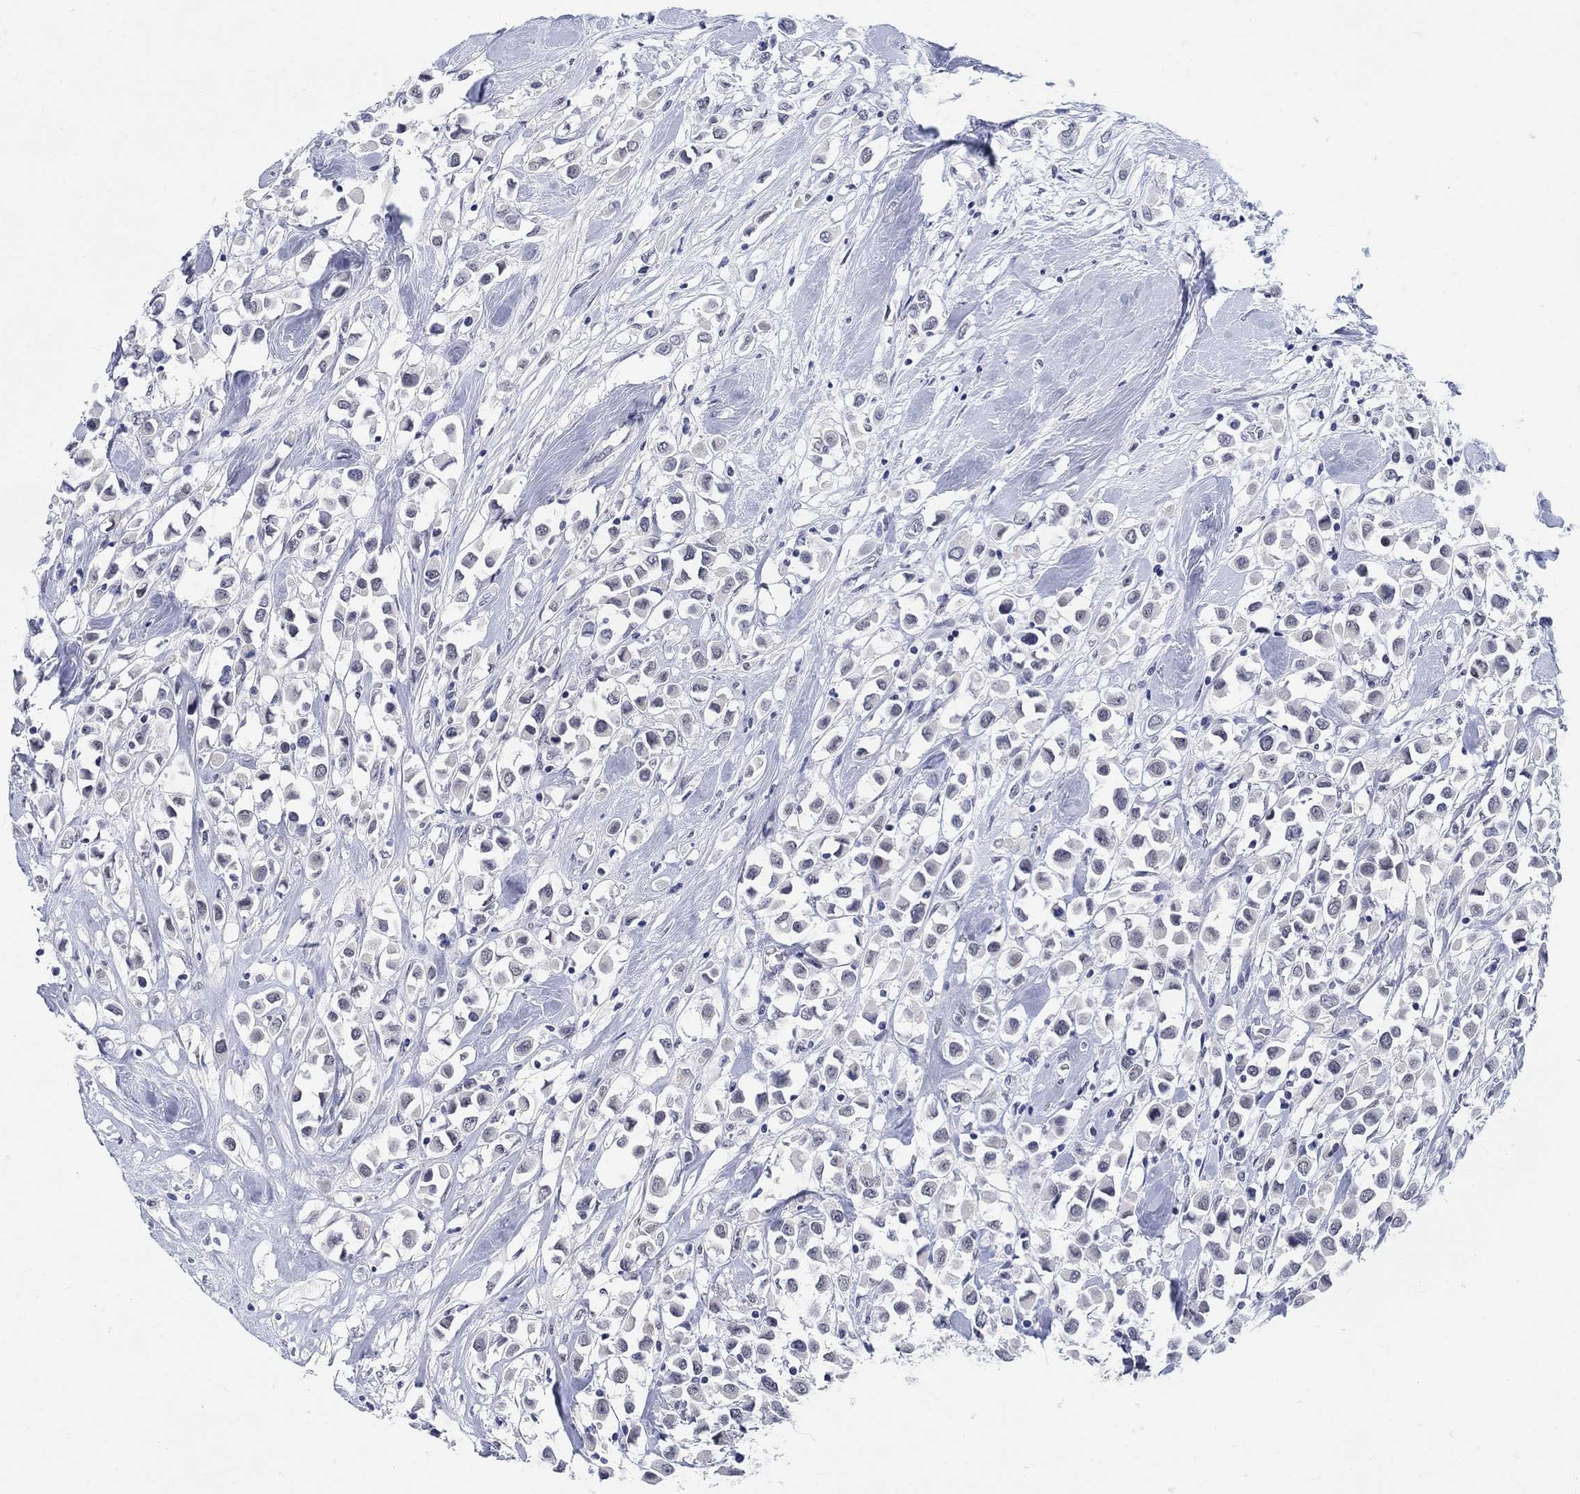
{"staining": {"intensity": "negative", "quantity": "none", "location": "none"}, "tissue": "breast cancer", "cell_type": "Tumor cells", "image_type": "cancer", "snomed": [{"axis": "morphology", "description": "Duct carcinoma"}, {"axis": "topography", "description": "Breast"}], "caption": "Protein analysis of infiltrating ductal carcinoma (breast) shows no significant staining in tumor cells.", "gene": "ANKS1B", "patient": {"sex": "female", "age": 61}}